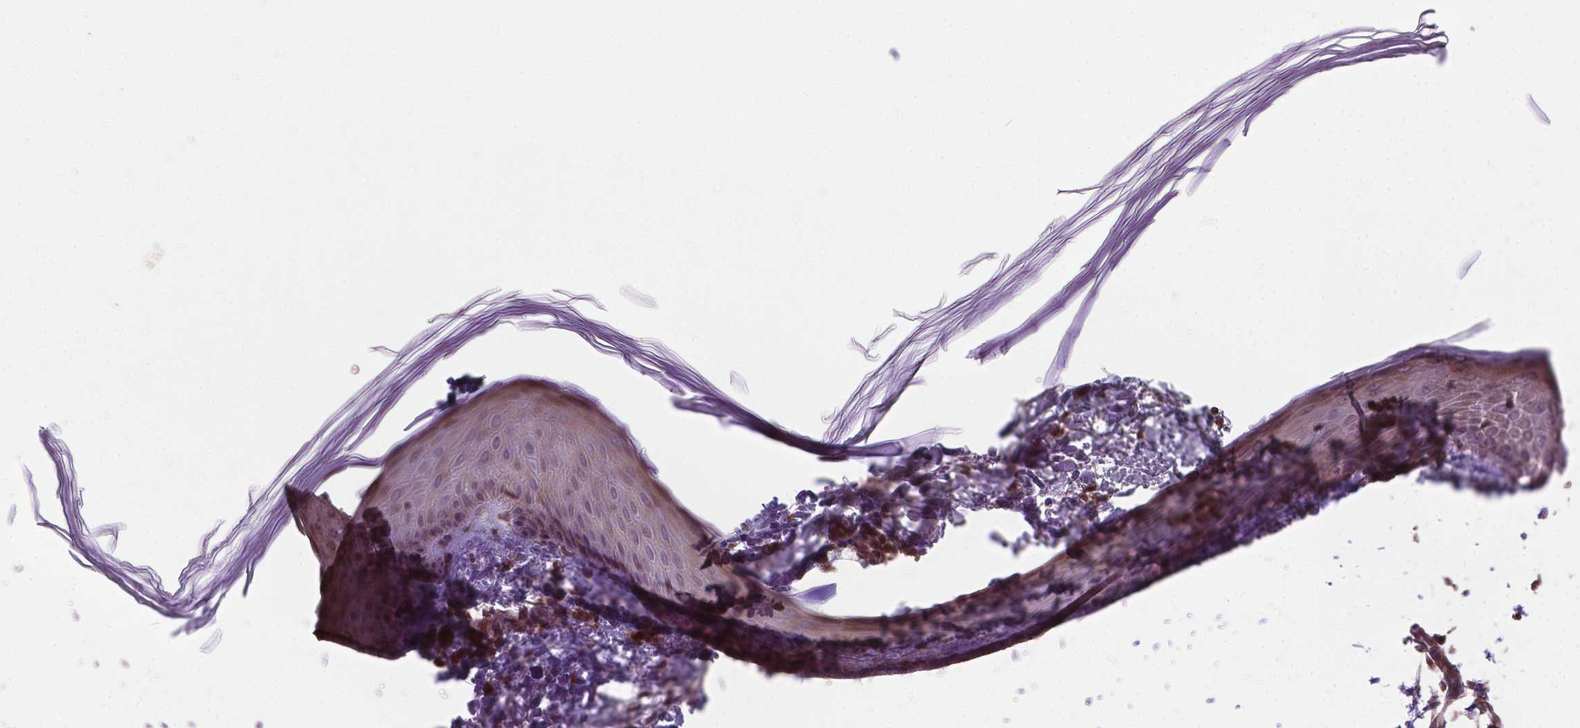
{"staining": {"intensity": "negative", "quantity": "none", "location": "none"}, "tissue": "skin", "cell_type": "Fibroblasts", "image_type": "normal", "snomed": [{"axis": "morphology", "description": "Normal tissue, NOS"}, {"axis": "topography", "description": "Skin"}], "caption": "Immunohistochemistry (IHC) of unremarkable human skin reveals no expression in fibroblasts.", "gene": "MRPL33", "patient": {"sex": "female", "age": 62}}